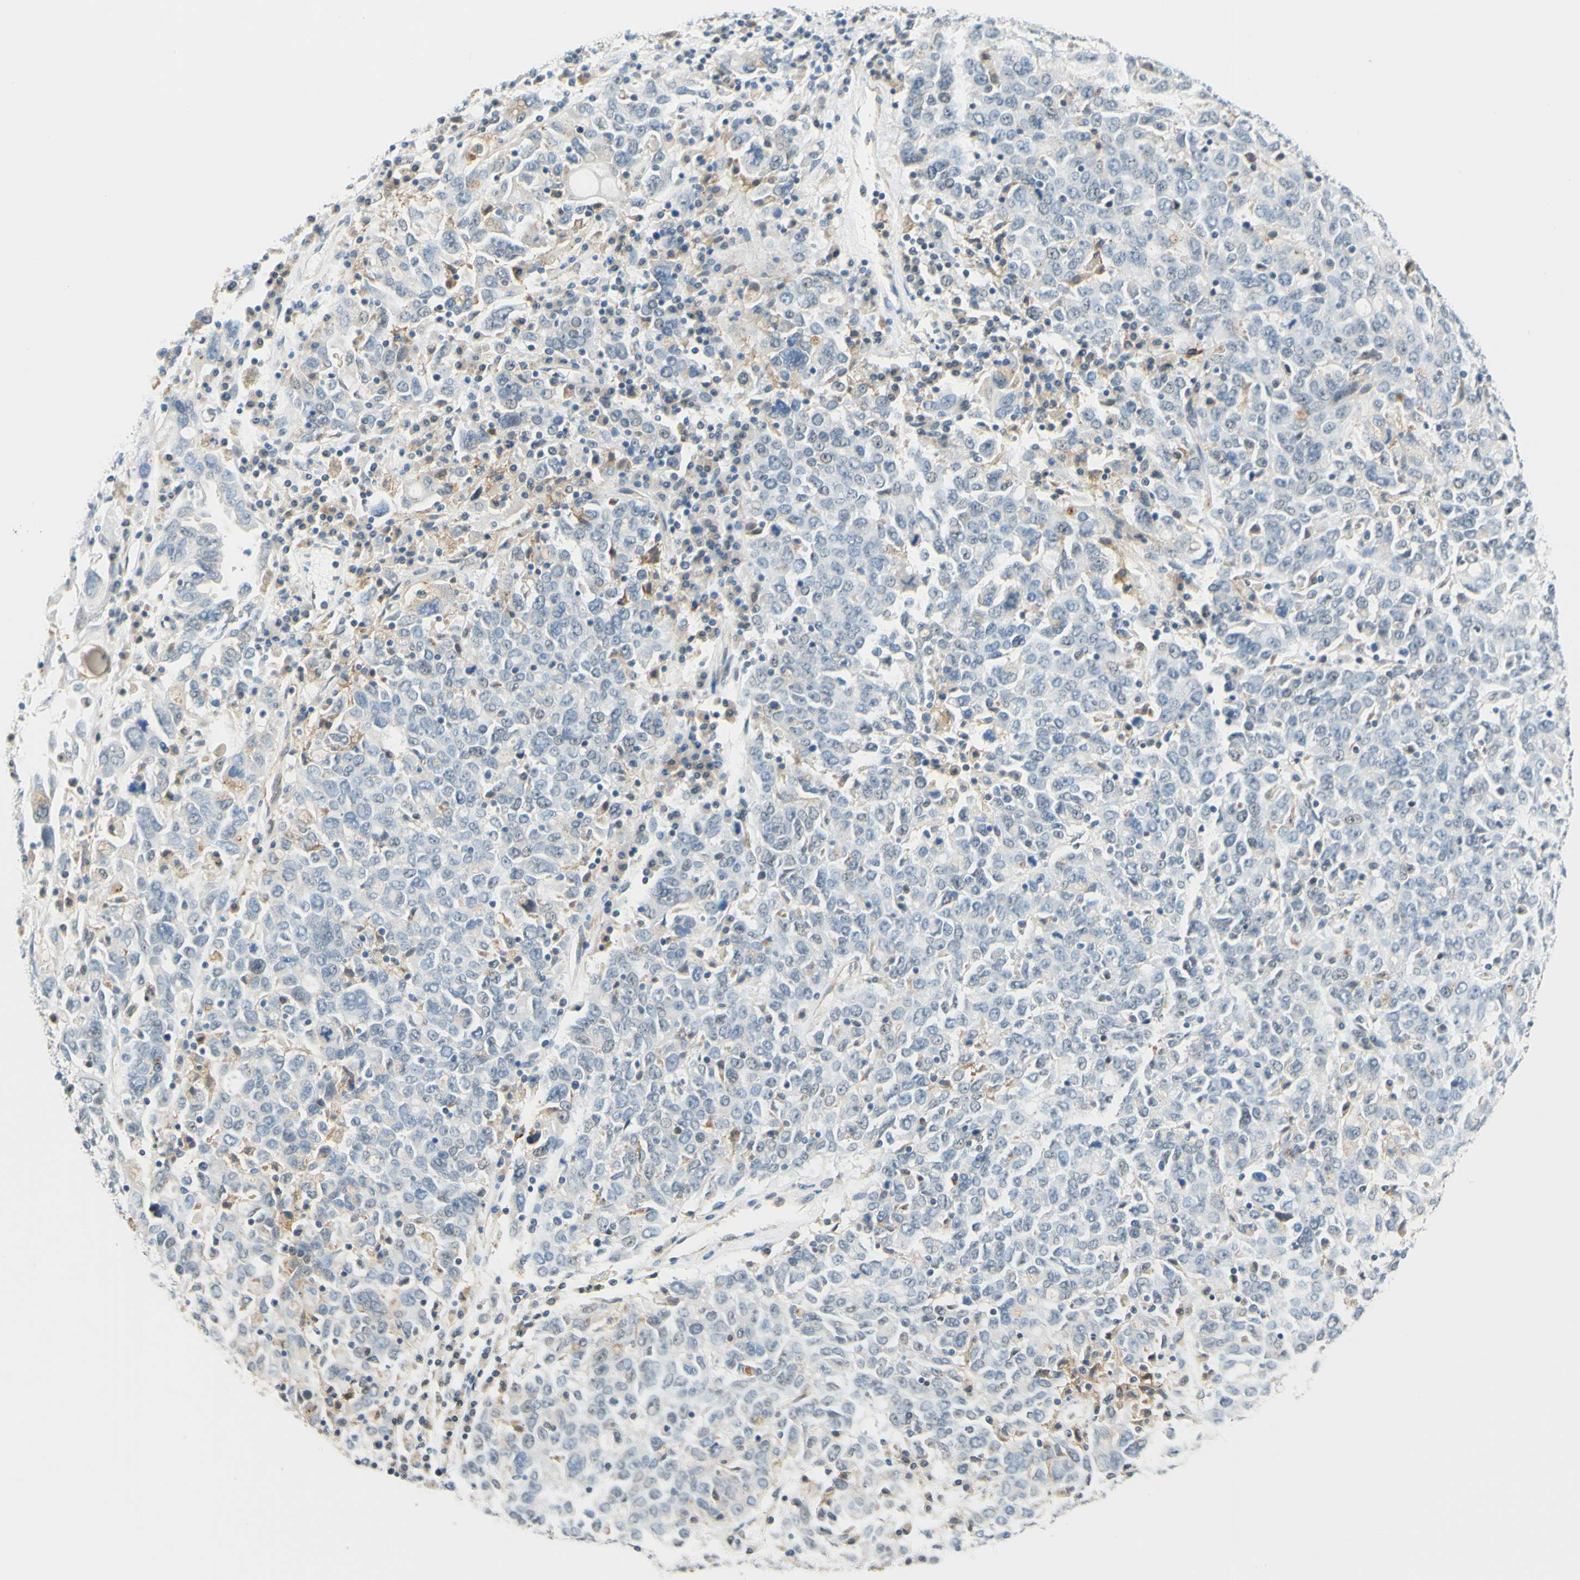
{"staining": {"intensity": "negative", "quantity": "none", "location": "none"}, "tissue": "ovarian cancer", "cell_type": "Tumor cells", "image_type": "cancer", "snomed": [{"axis": "morphology", "description": "Carcinoma, endometroid"}, {"axis": "topography", "description": "Ovary"}], "caption": "DAB (3,3'-diaminobenzidine) immunohistochemical staining of endometroid carcinoma (ovarian) shows no significant positivity in tumor cells.", "gene": "TREM2", "patient": {"sex": "female", "age": 62}}